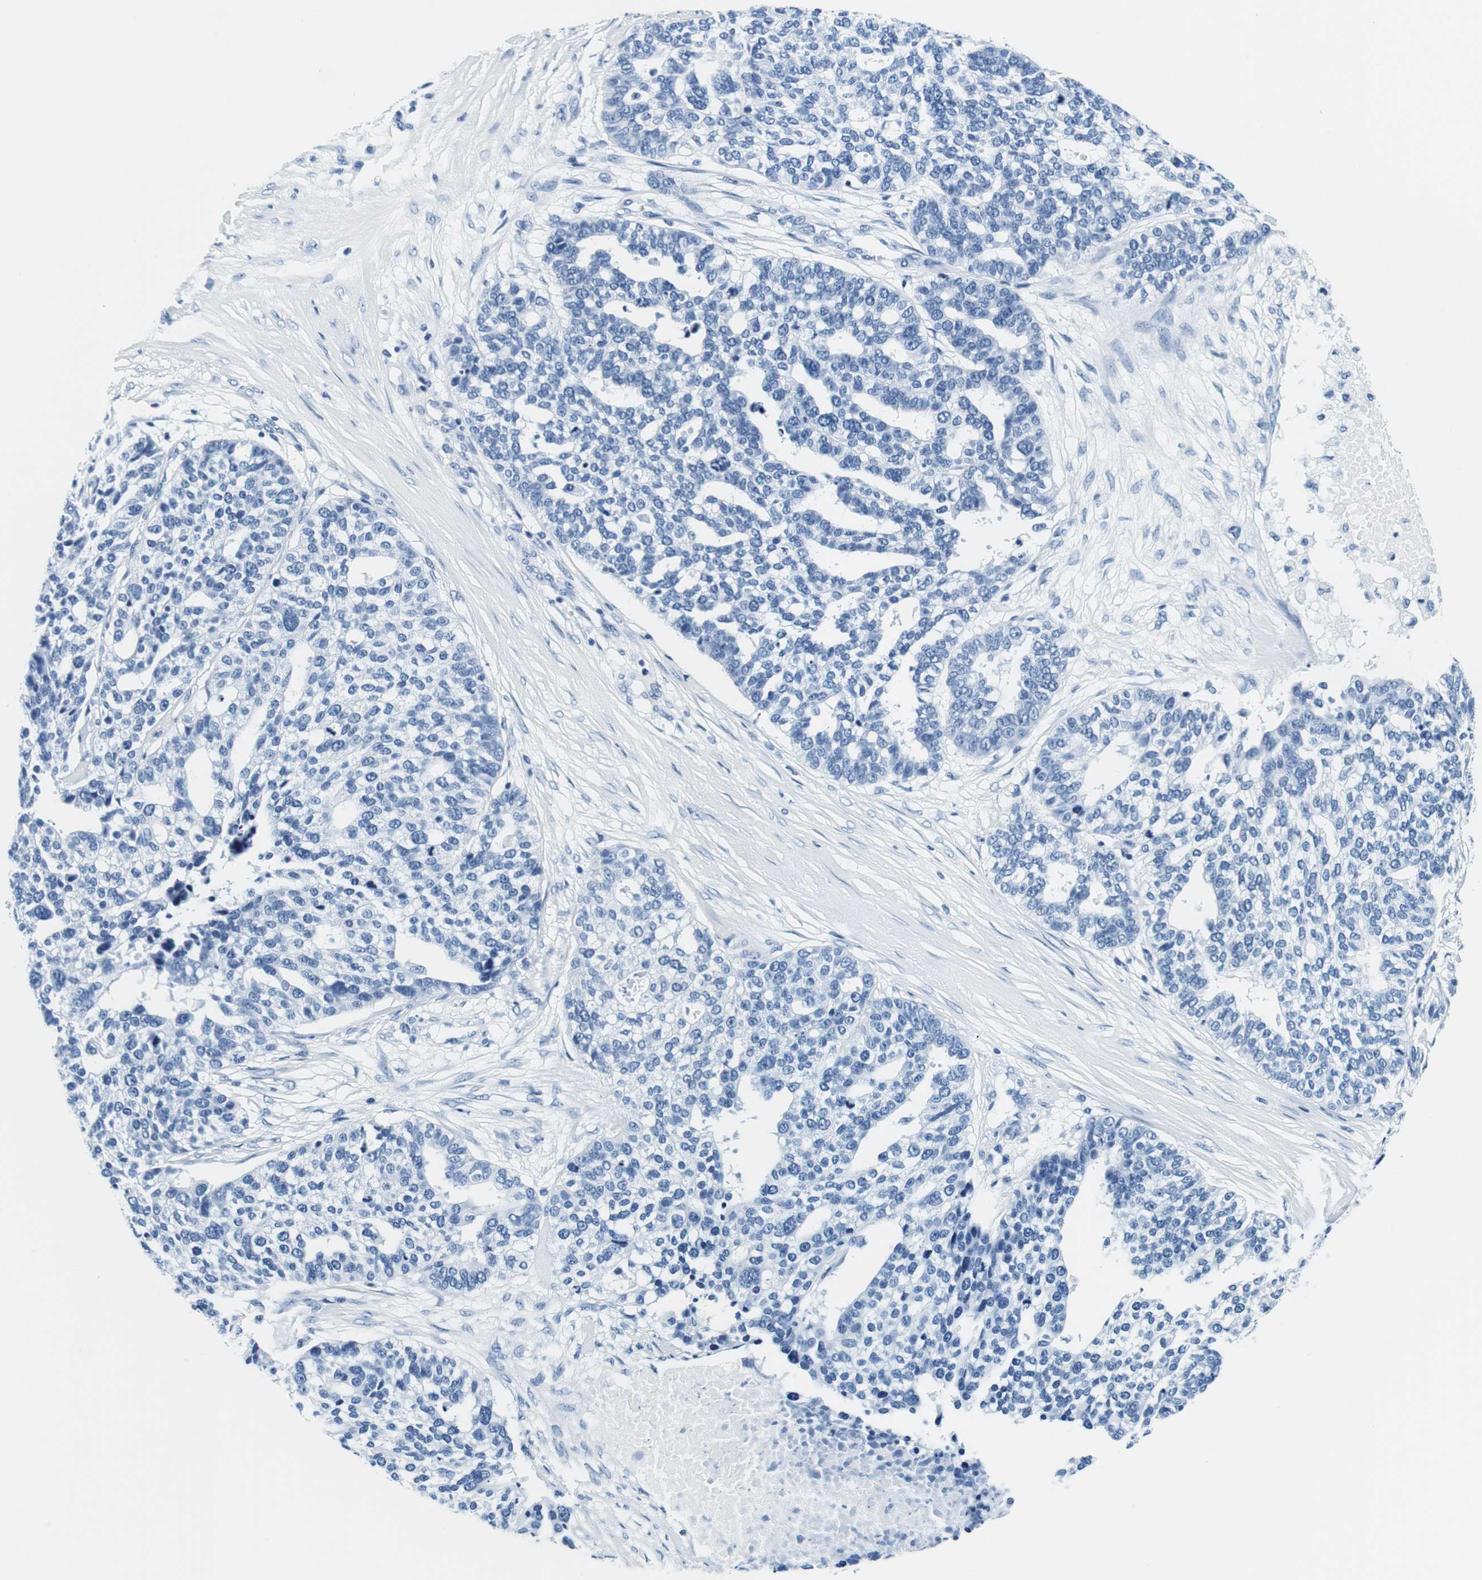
{"staining": {"intensity": "negative", "quantity": "none", "location": "none"}, "tissue": "ovarian cancer", "cell_type": "Tumor cells", "image_type": "cancer", "snomed": [{"axis": "morphology", "description": "Cystadenocarcinoma, serous, NOS"}, {"axis": "topography", "description": "Ovary"}], "caption": "Immunohistochemistry (IHC) histopathology image of neoplastic tissue: human ovarian cancer (serous cystadenocarcinoma) stained with DAB demonstrates no significant protein staining in tumor cells. (Brightfield microscopy of DAB immunohistochemistry (IHC) at high magnification).", "gene": "ELANE", "patient": {"sex": "female", "age": 59}}